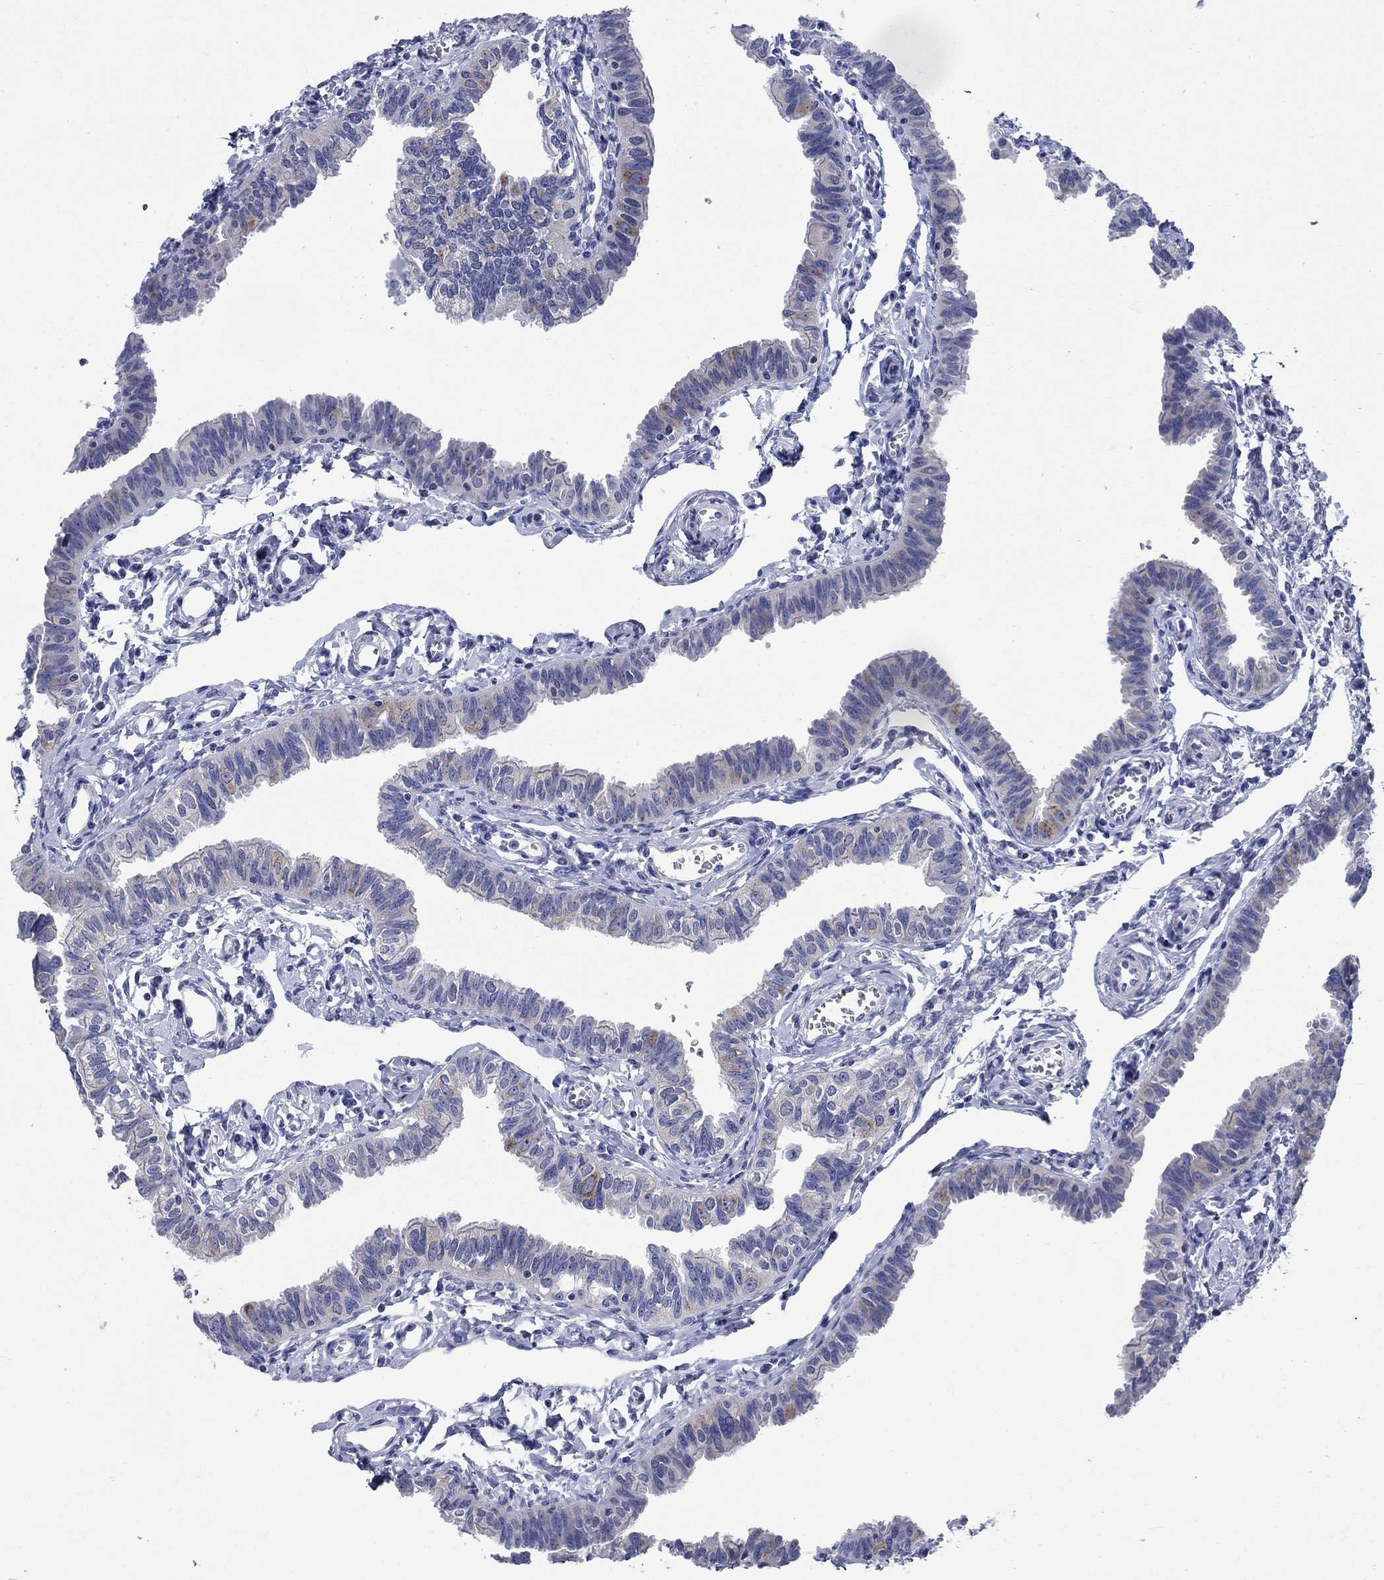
{"staining": {"intensity": "moderate", "quantity": "<25%", "location": "cytoplasmic/membranous"}, "tissue": "fallopian tube", "cell_type": "Glandular cells", "image_type": "normal", "snomed": [{"axis": "morphology", "description": "Normal tissue, NOS"}, {"axis": "topography", "description": "Fallopian tube"}], "caption": "DAB immunohistochemical staining of unremarkable fallopian tube reveals moderate cytoplasmic/membranous protein expression in about <25% of glandular cells.", "gene": "SULT2B1", "patient": {"sex": "female", "age": 54}}